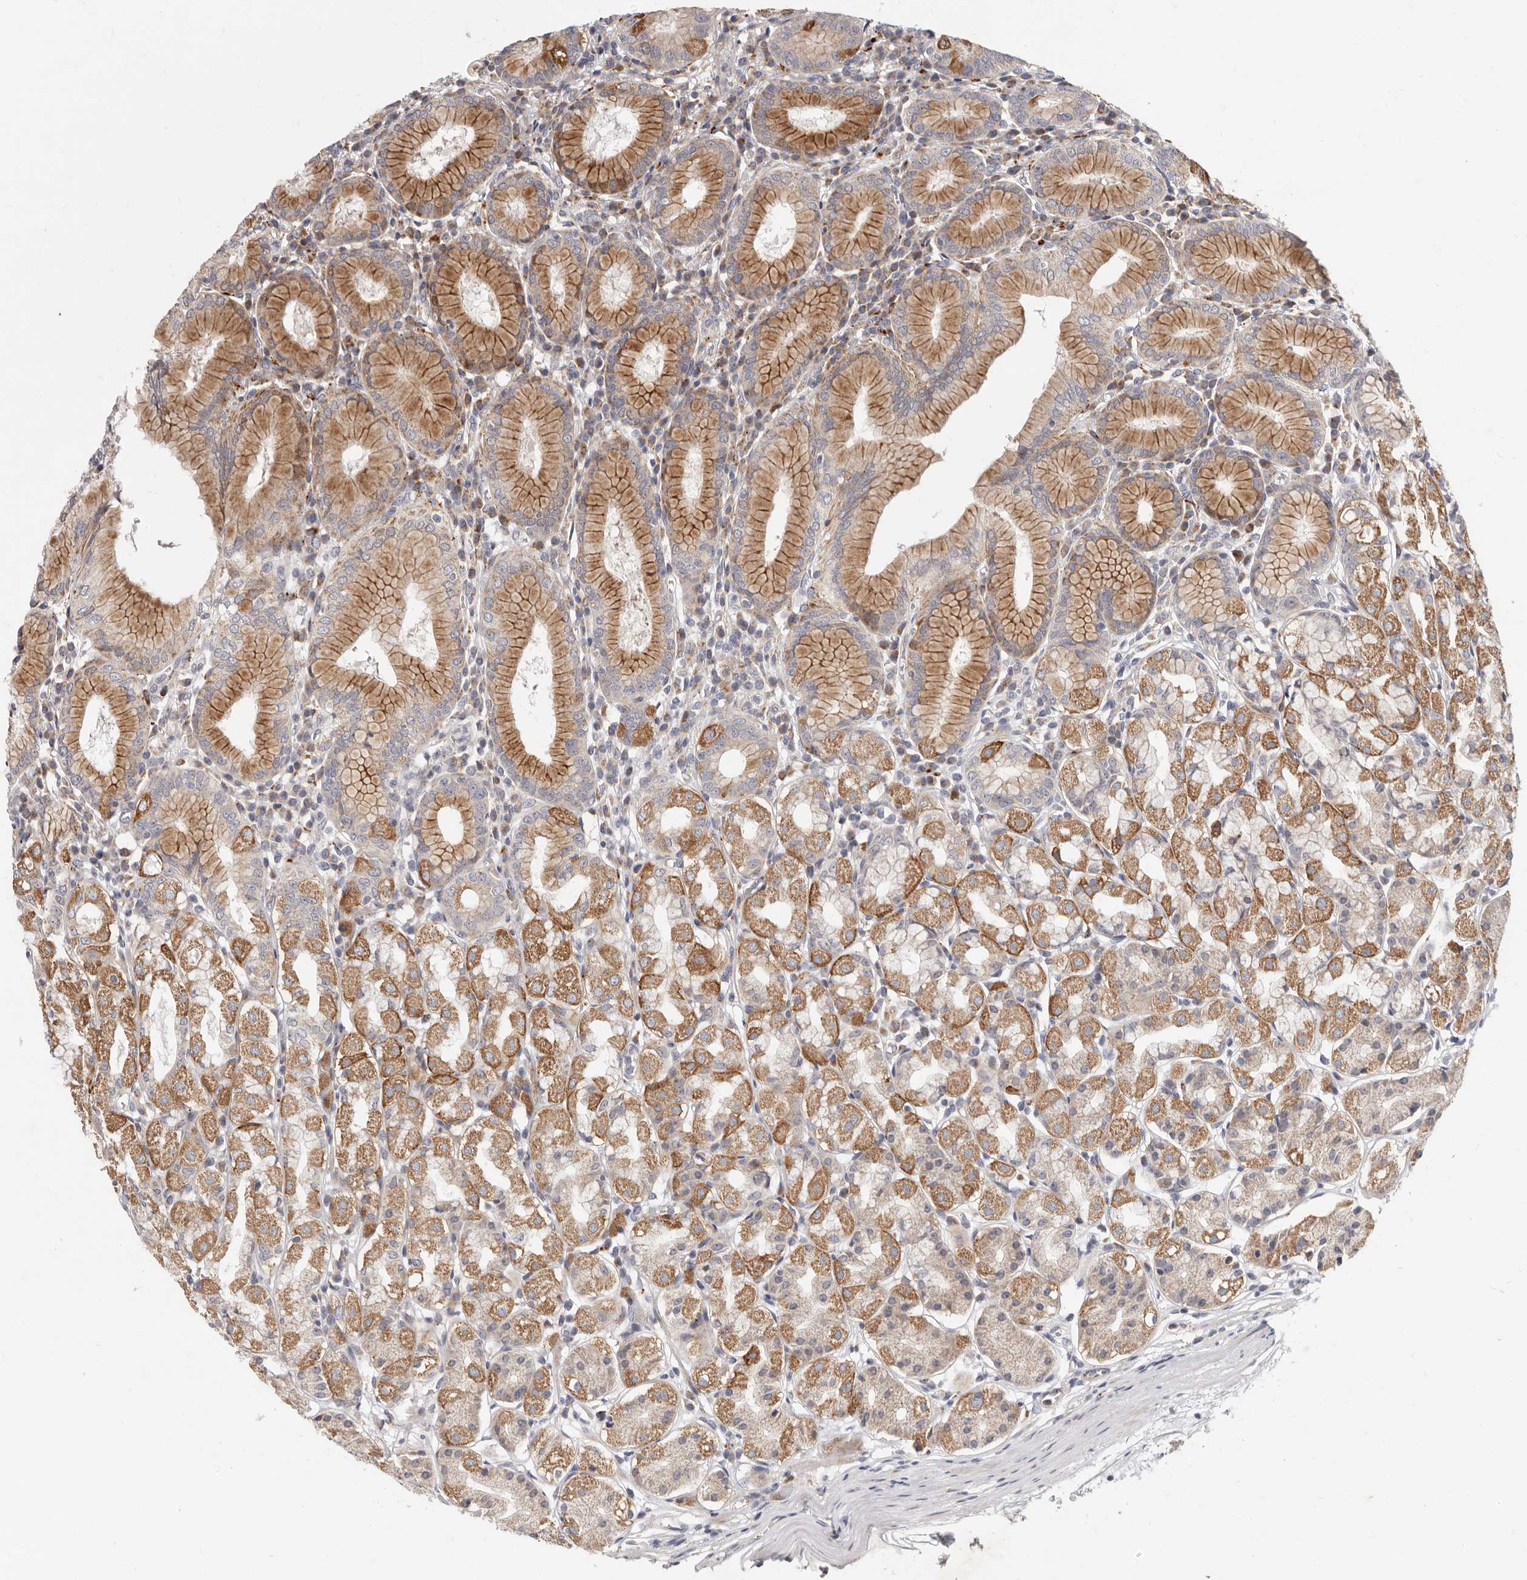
{"staining": {"intensity": "moderate", "quantity": "25%-75%", "location": "cytoplasmic/membranous"}, "tissue": "stomach", "cell_type": "Glandular cells", "image_type": "normal", "snomed": [{"axis": "morphology", "description": "Normal tissue, NOS"}, {"axis": "topography", "description": "Stomach"}, {"axis": "topography", "description": "Stomach, lower"}], "caption": "A medium amount of moderate cytoplasmic/membranous positivity is identified in about 25%-75% of glandular cells in normal stomach.", "gene": "TOR3A", "patient": {"sex": "female", "age": 56}}